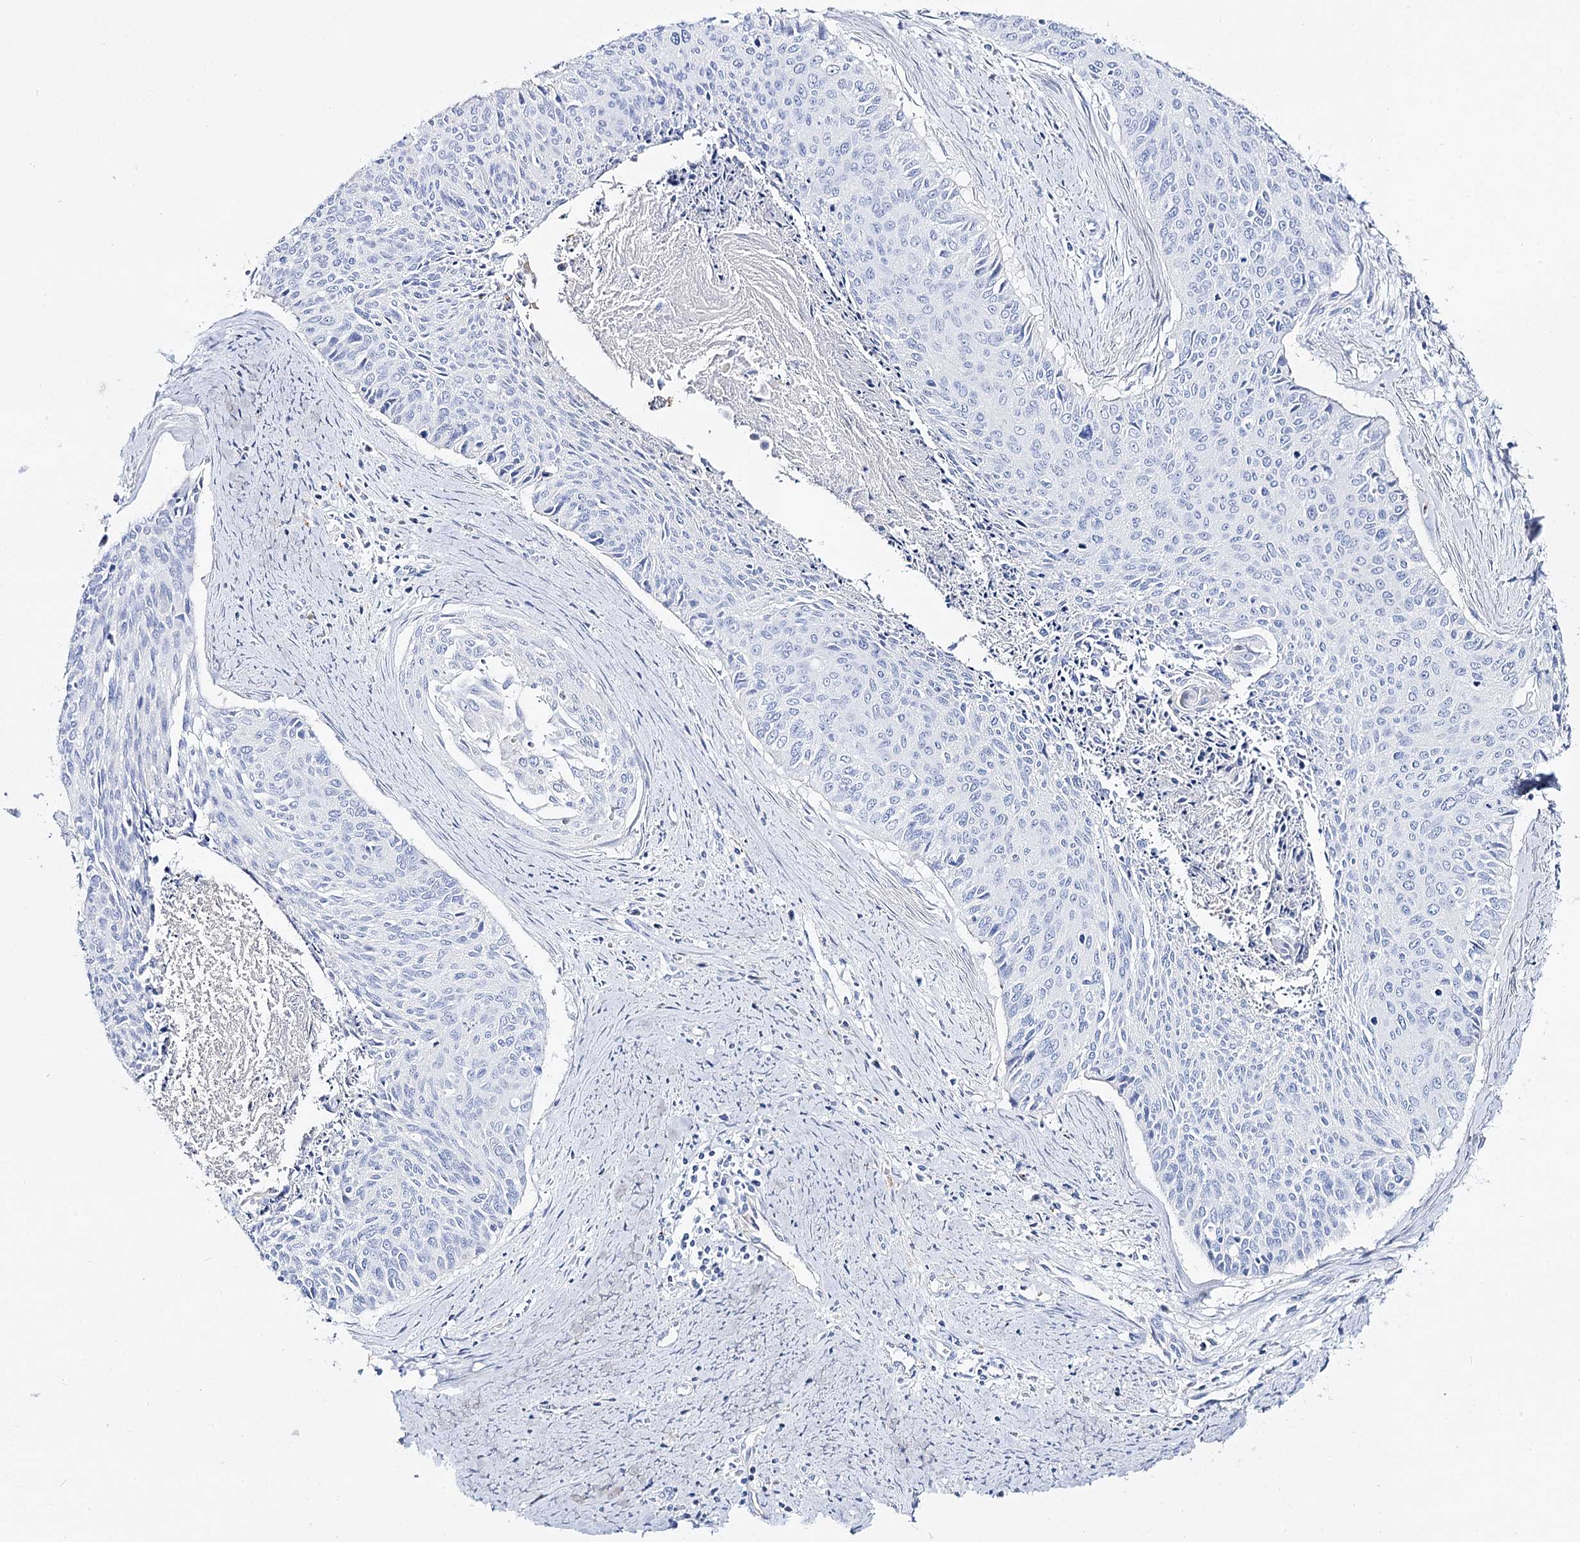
{"staining": {"intensity": "negative", "quantity": "none", "location": "none"}, "tissue": "cervical cancer", "cell_type": "Tumor cells", "image_type": "cancer", "snomed": [{"axis": "morphology", "description": "Squamous cell carcinoma, NOS"}, {"axis": "topography", "description": "Cervix"}], "caption": "Immunohistochemistry (IHC) photomicrograph of neoplastic tissue: human cervical cancer stained with DAB exhibits no significant protein expression in tumor cells.", "gene": "SLC3A1", "patient": {"sex": "female", "age": 55}}